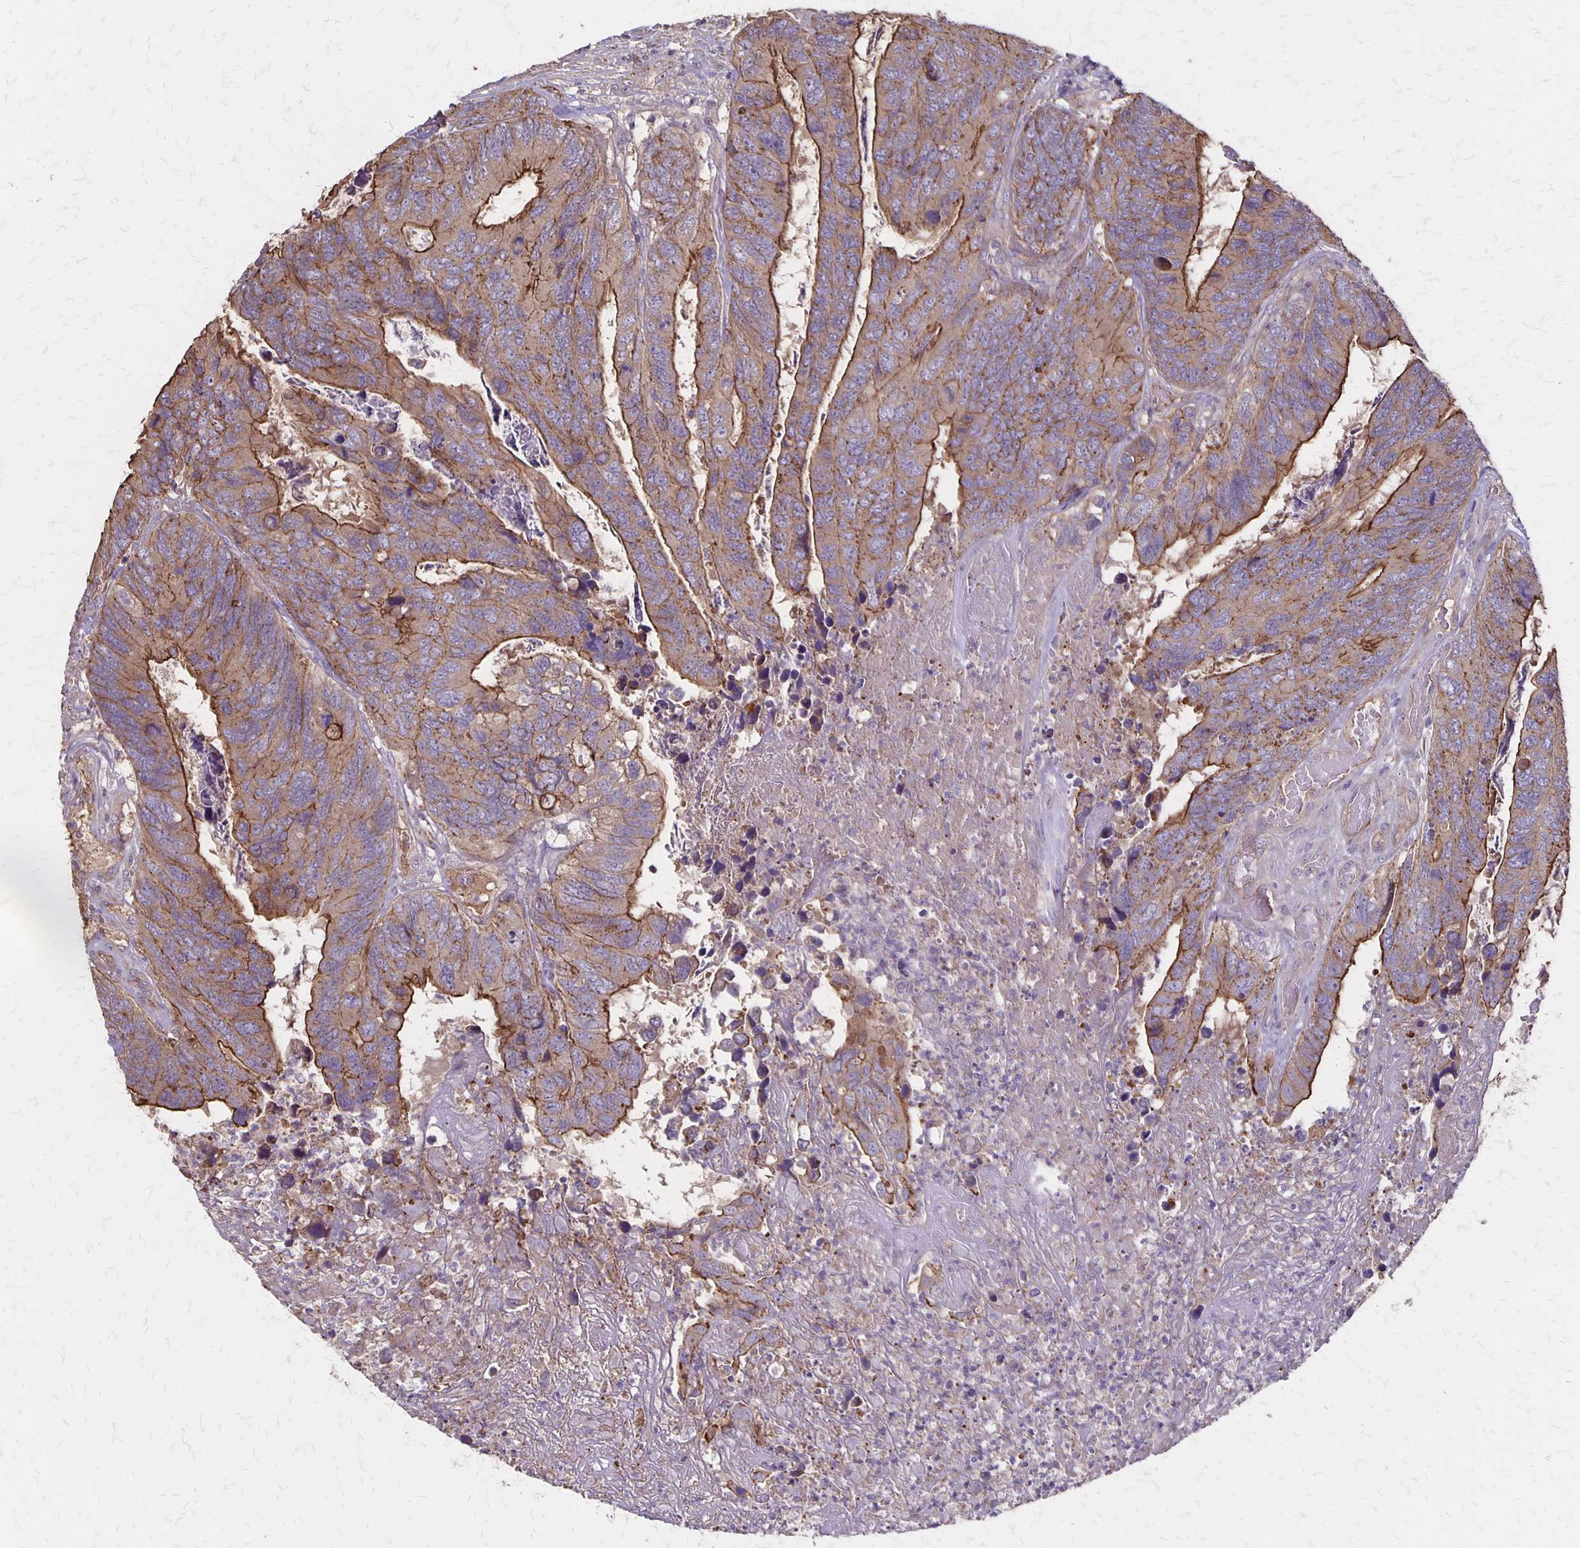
{"staining": {"intensity": "moderate", "quantity": "25%-75%", "location": "cytoplasmic/membranous"}, "tissue": "colorectal cancer", "cell_type": "Tumor cells", "image_type": "cancer", "snomed": [{"axis": "morphology", "description": "Adenocarcinoma, NOS"}, {"axis": "topography", "description": "Colon"}], "caption": "There is medium levels of moderate cytoplasmic/membranous expression in tumor cells of colorectal cancer, as demonstrated by immunohistochemical staining (brown color).", "gene": "PROM2", "patient": {"sex": "female", "age": 67}}